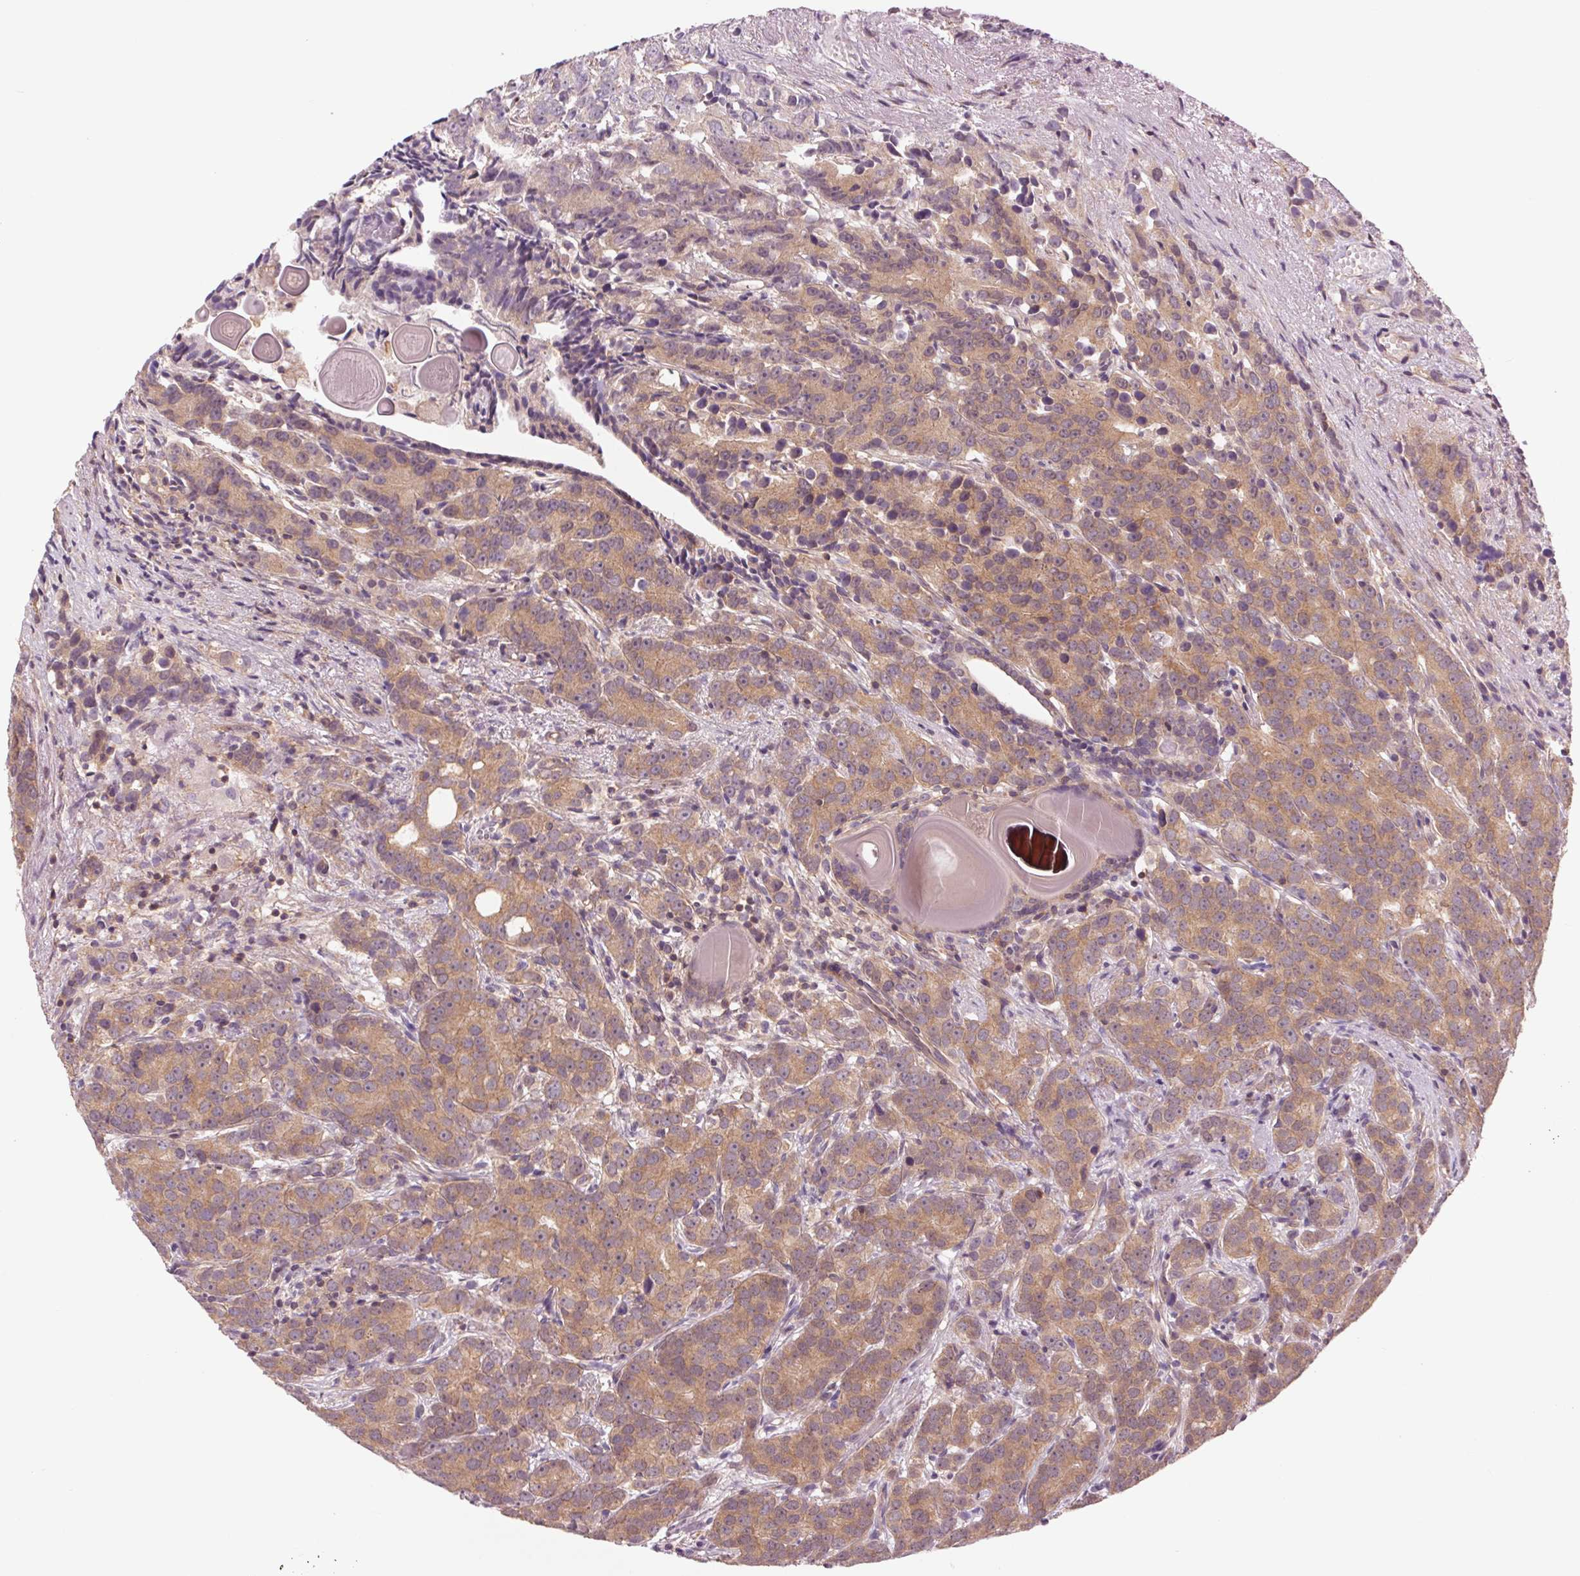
{"staining": {"intensity": "weak", "quantity": ">75%", "location": "cytoplasmic/membranous"}, "tissue": "prostate cancer", "cell_type": "Tumor cells", "image_type": "cancer", "snomed": [{"axis": "morphology", "description": "Adenocarcinoma, High grade"}, {"axis": "topography", "description": "Prostate"}], "caption": "Prostate cancer (high-grade adenocarcinoma) stained with DAB (3,3'-diaminobenzidine) immunohistochemistry displays low levels of weak cytoplasmic/membranous staining in approximately >75% of tumor cells. (Stains: DAB in brown, nuclei in blue, Microscopy: brightfield microscopy at high magnification).", "gene": "SH3RF2", "patient": {"sex": "male", "age": 90}}